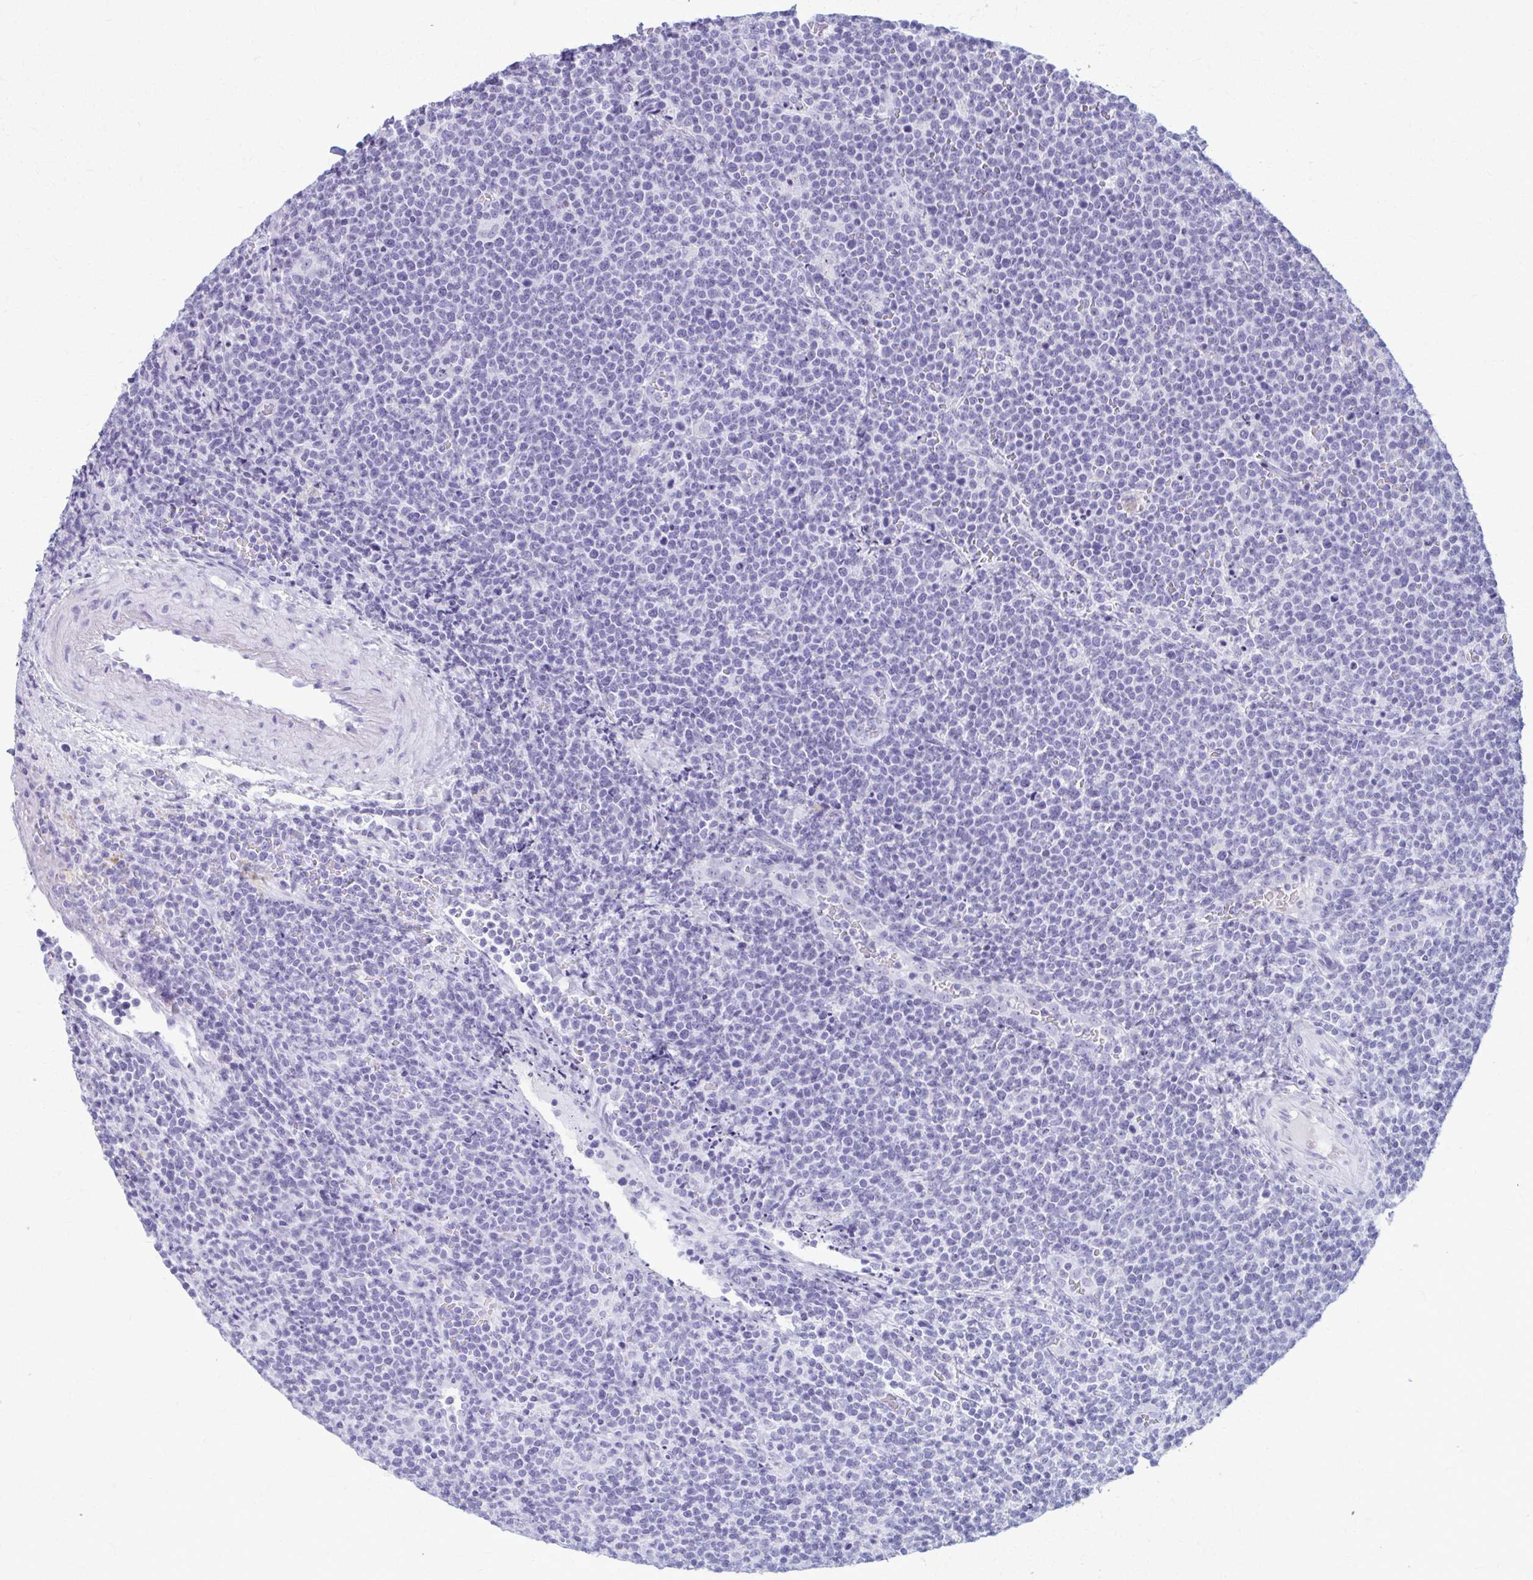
{"staining": {"intensity": "negative", "quantity": "none", "location": "none"}, "tissue": "lymphoma", "cell_type": "Tumor cells", "image_type": "cancer", "snomed": [{"axis": "morphology", "description": "Malignant lymphoma, non-Hodgkin's type, High grade"}, {"axis": "topography", "description": "Lymph node"}], "caption": "This is an immunohistochemistry histopathology image of human high-grade malignant lymphoma, non-Hodgkin's type. There is no staining in tumor cells.", "gene": "ACSM2B", "patient": {"sex": "male", "age": 61}}